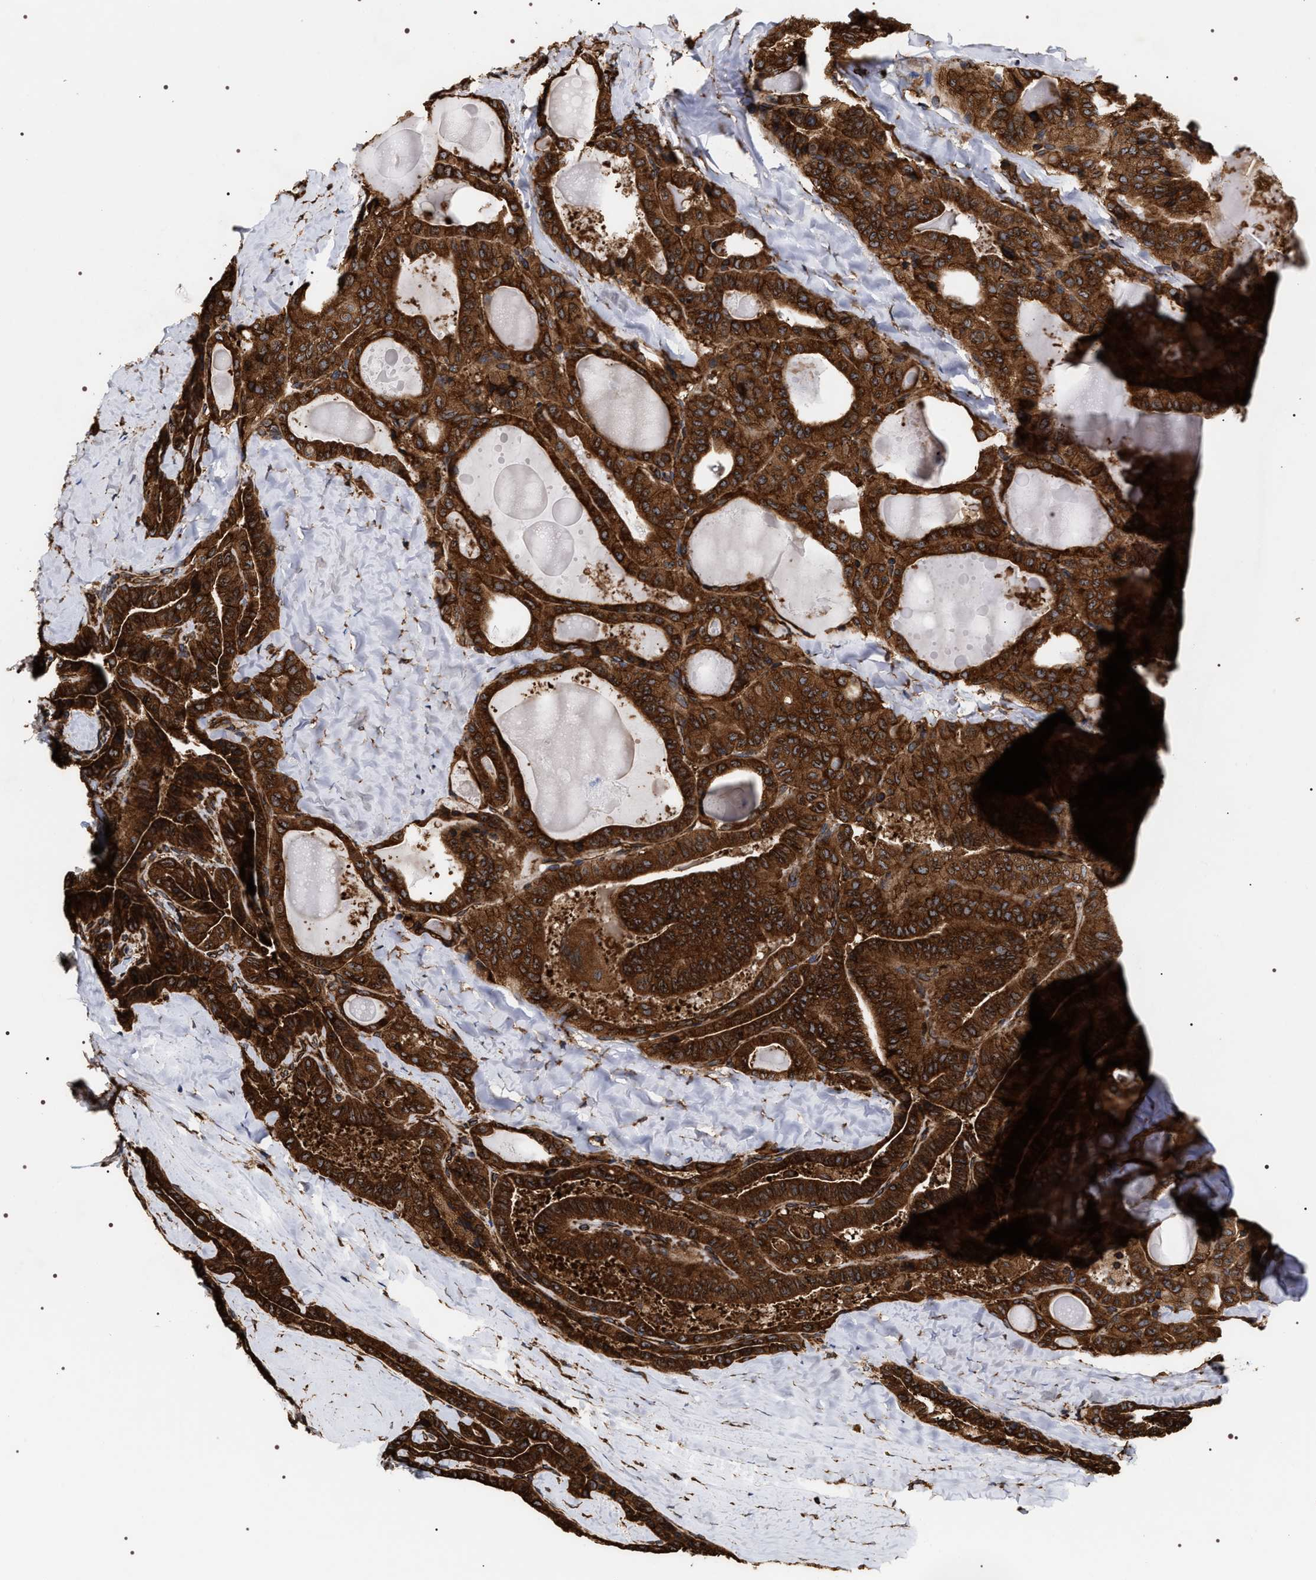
{"staining": {"intensity": "strong", "quantity": ">75%", "location": "cytoplasmic/membranous"}, "tissue": "thyroid cancer", "cell_type": "Tumor cells", "image_type": "cancer", "snomed": [{"axis": "morphology", "description": "Papillary adenocarcinoma, NOS"}, {"axis": "topography", "description": "Thyroid gland"}], "caption": "IHC (DAB) staining of human papillary adenocarcinoma (thyroid) displays strong cytoplasmic/membranous protein expression in about >75% of tumor cells.", "gene": "SERBP1", "patient": {"sex": "male", "age": 77}}